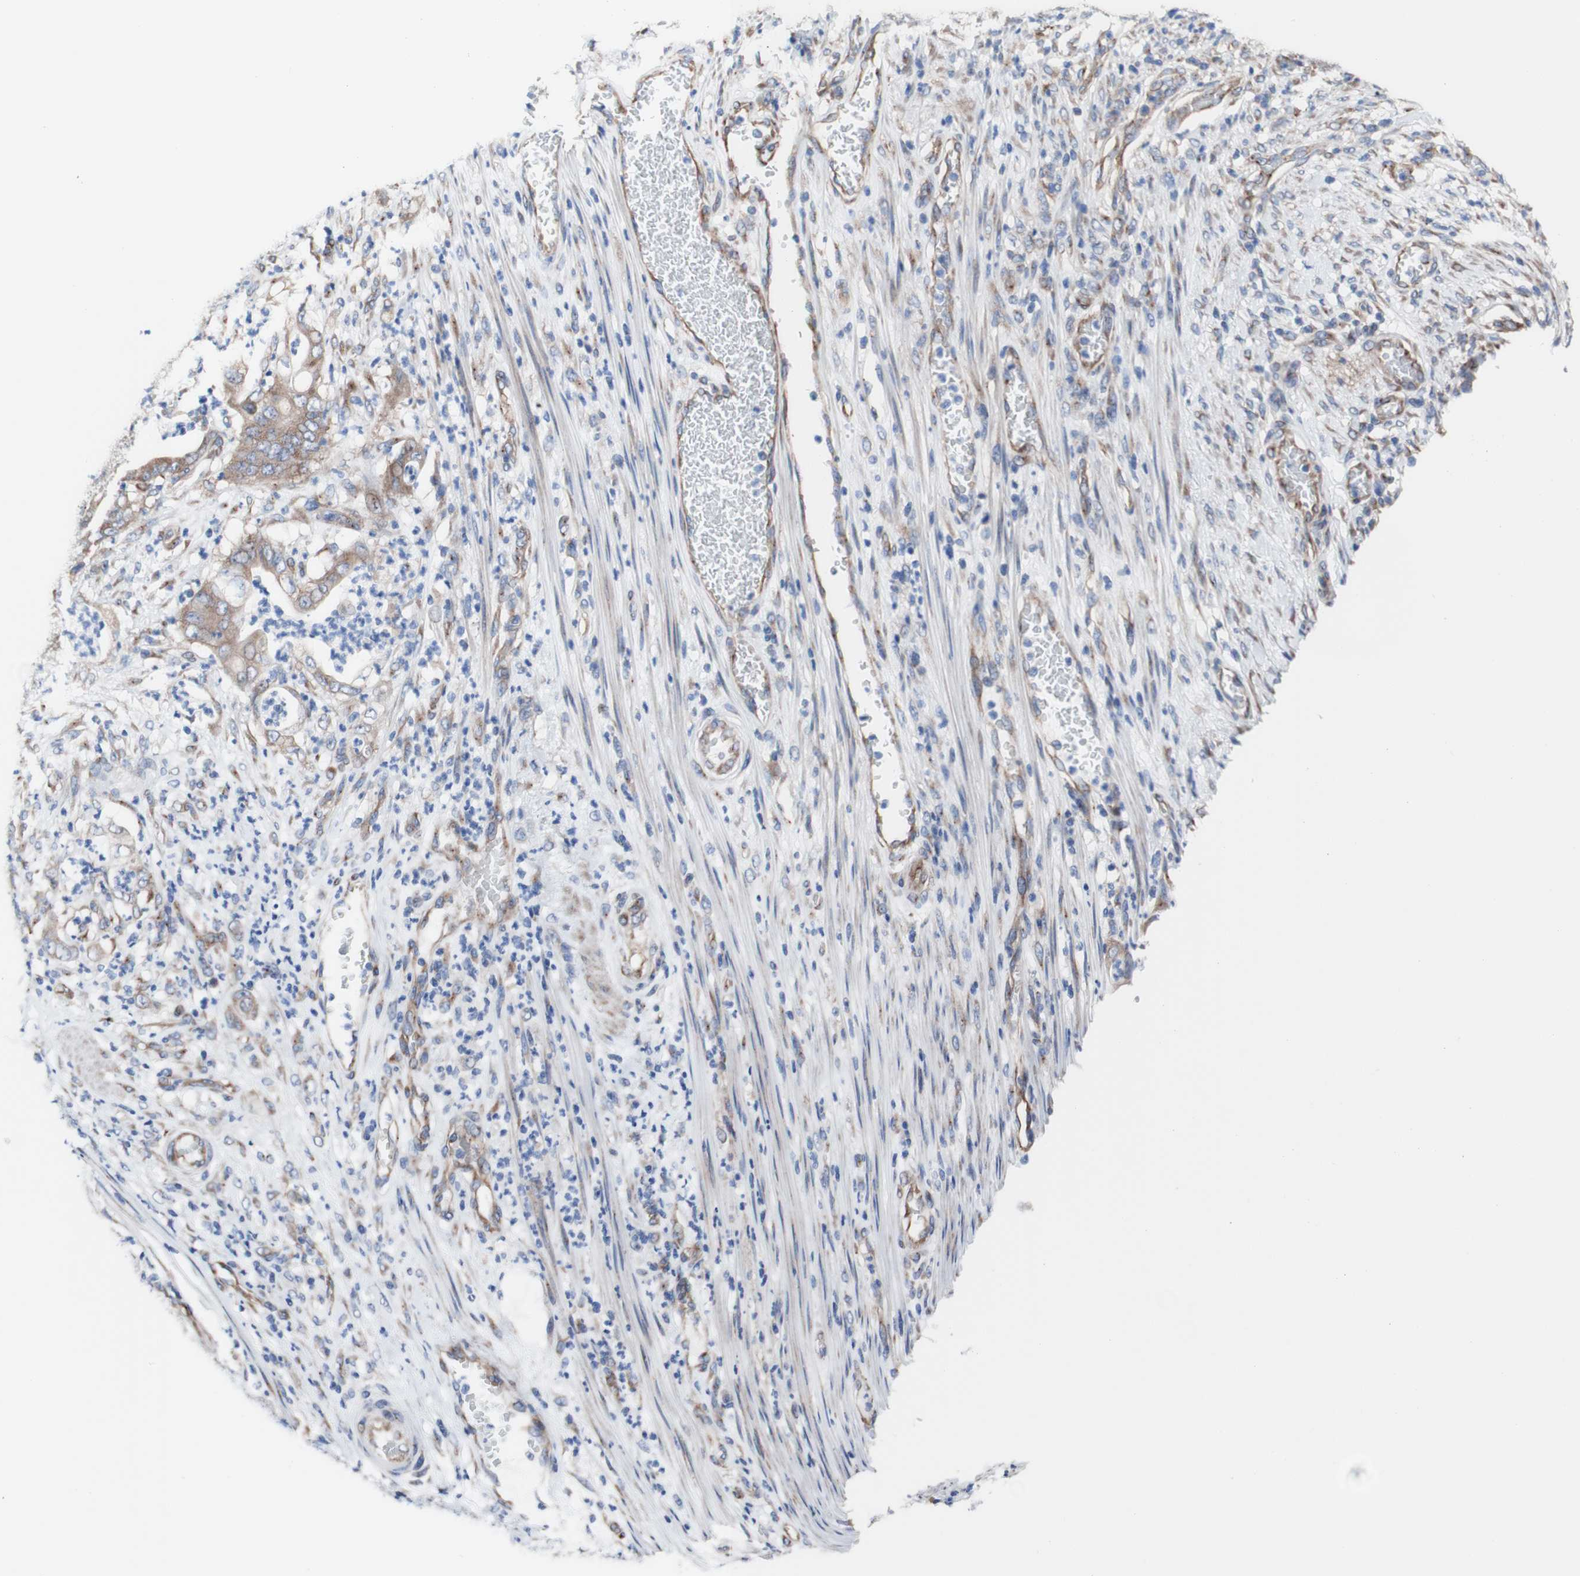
{"staining": {"intensity": "moderate", "quantity": ">75%", "location": "cytoplasmic/membranous"}, "tissue": "stomach cancer", "cell_type": "Tumor cells", "image_type": "cancer", "snomed": [{"axis": "morphology", "description": "Adenocarcinoma, NOS"}, {"axis": "topography", "description": "Stomach"}], "caption": "A high-resolution photomicrograph shows immunohistochemistry (IHC) staining of adenocarcinoma (stomach), which displays moderate cytoplasmic/membranous staining in approximately >75% of tumor cells.", "gene": "LRIG3", "patient": {"sex": "female", "age": 73}}